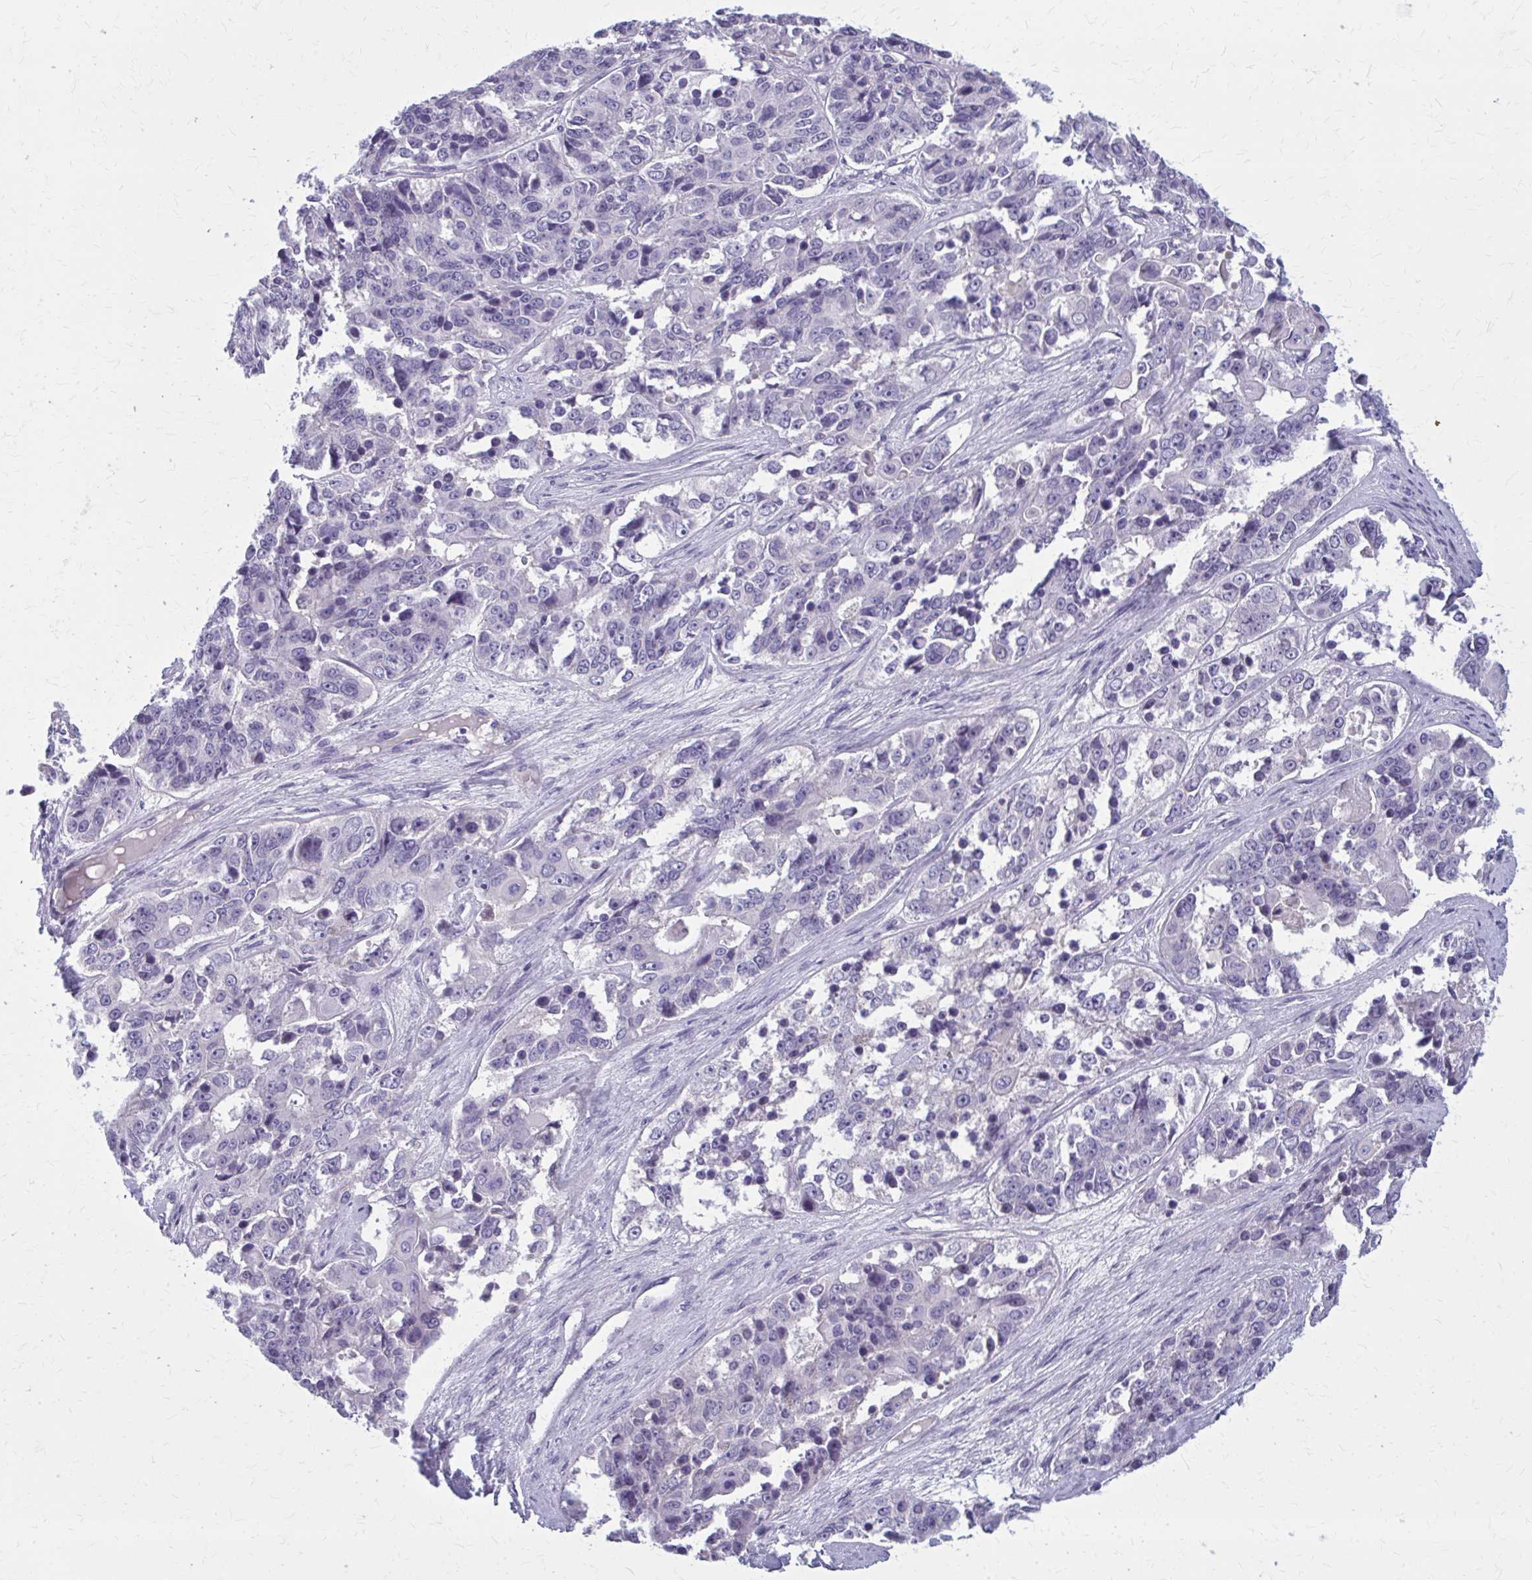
{"staining": {"intensity": "negative", "quantity": "none", "location": "none"}, "tissue": "ovarian cancer", "cell_type": "Tumor cells", "image_type": "cancer", "snomed": [{"axis": "morphology", "description": "Carcinoma, endometroid"}, {"axis": "topography", "description": "Ovary"}], "caption": "Immunohistochemical staining of human ovarian cancer (endometroid carcinoma) demonstrates no significant positivity in tumor cells. (DAB immunohistochemistry with hematoxylin counter stain).", "gene": "OR4A47", "patient": {"sex": "female", "age": 51}}